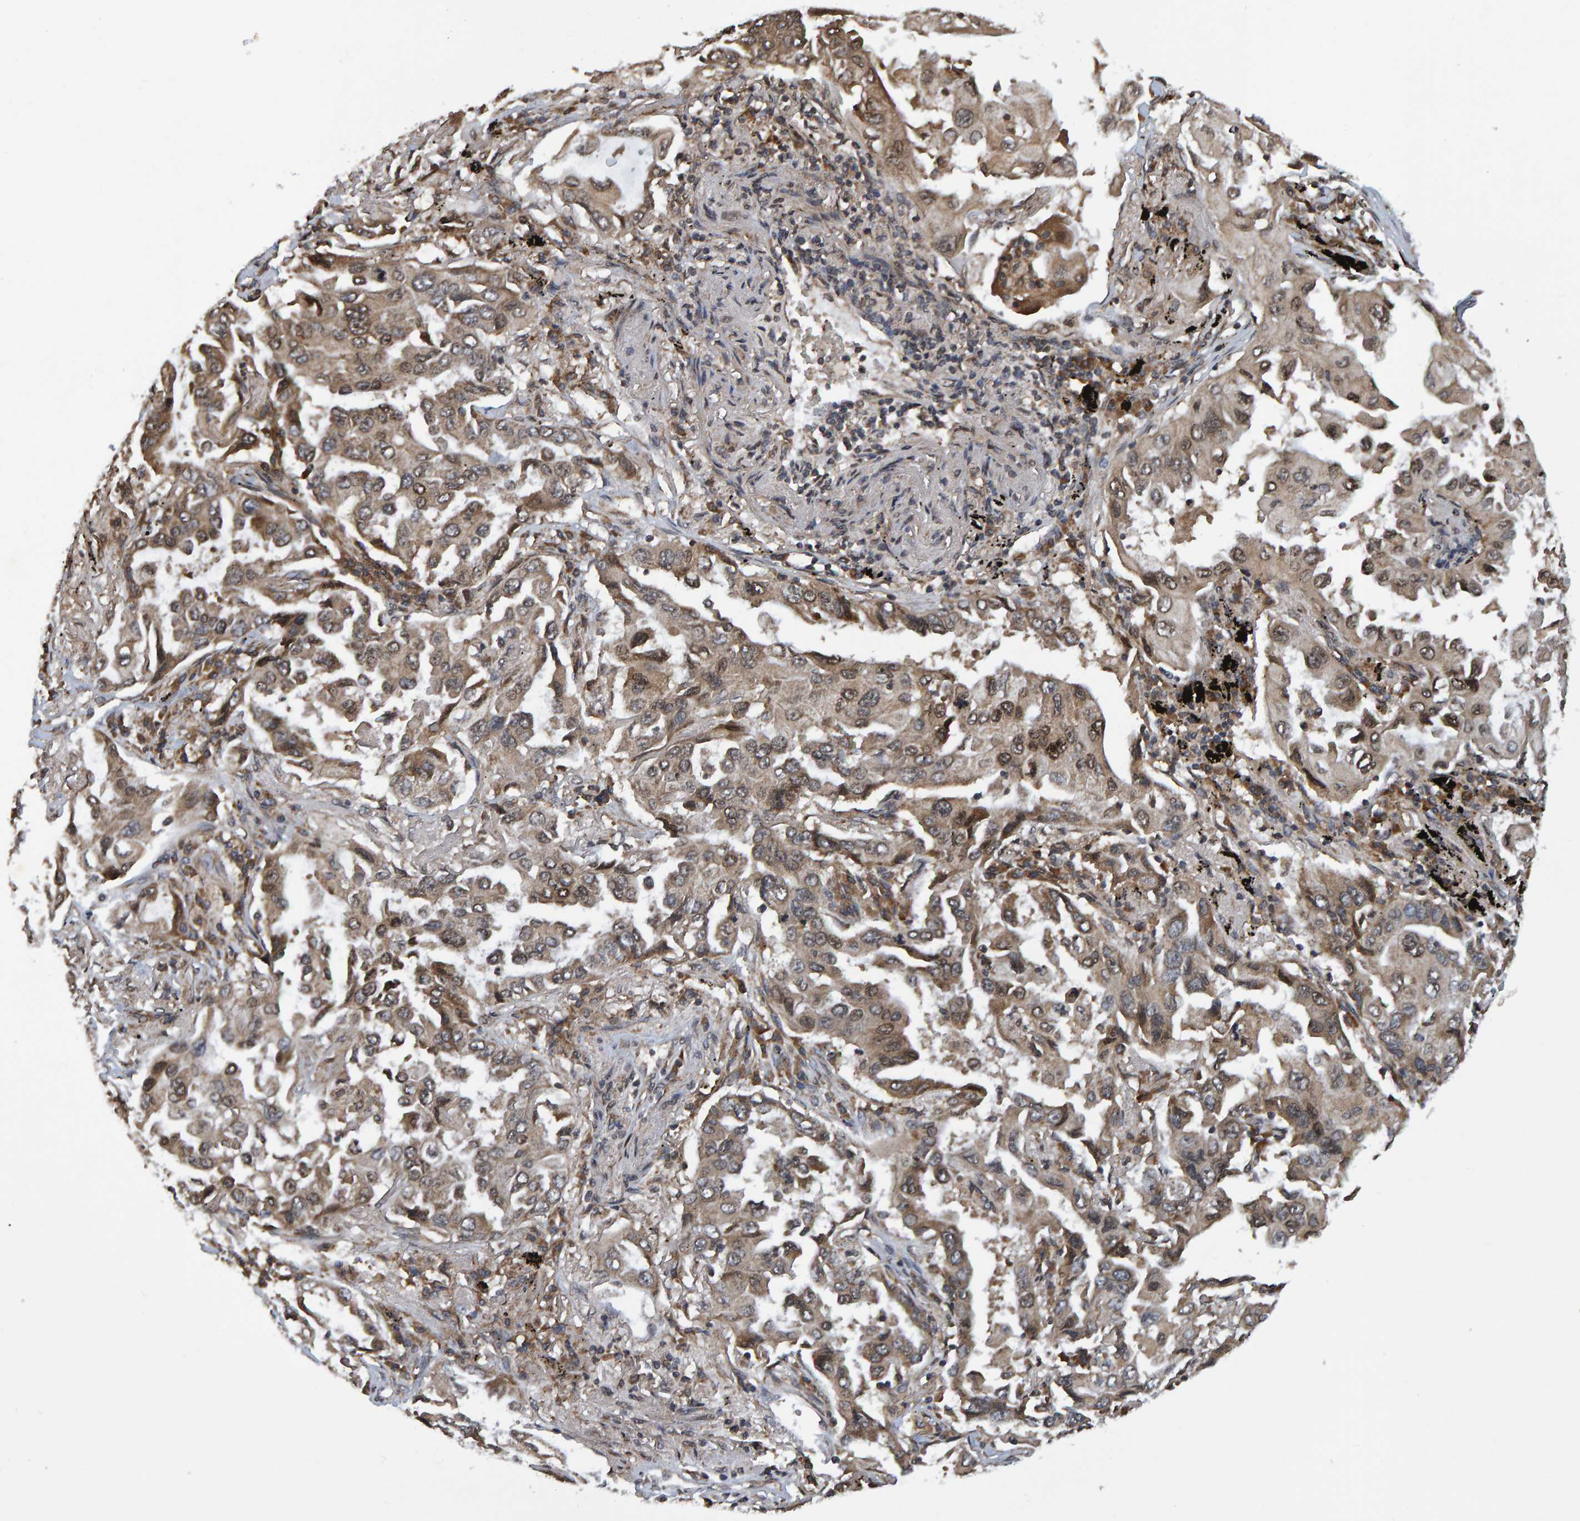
{"staining": {"intensity": "weak", "quantity": ">75%", "location": "cytoplasmic/membranous,nuclear"}, "tissue": "lung cancer", "cell_type": "Tumor cells", "image_type": "cancer", "snomed": [{"axis": "morphology", "description": "Adenocarcinoma, NOS"}, {"axis": "topography", "description": "Lung"}], "caption": "This histopathology image reveals immunohistochemistry staining of adenocarcinoma (lung), with low weak cytoplasmic/membranous and nuclear positivity in about >75% of tumor cells.", "gene": "GAB2", "patient": {"sex": "female", "age": 65}}